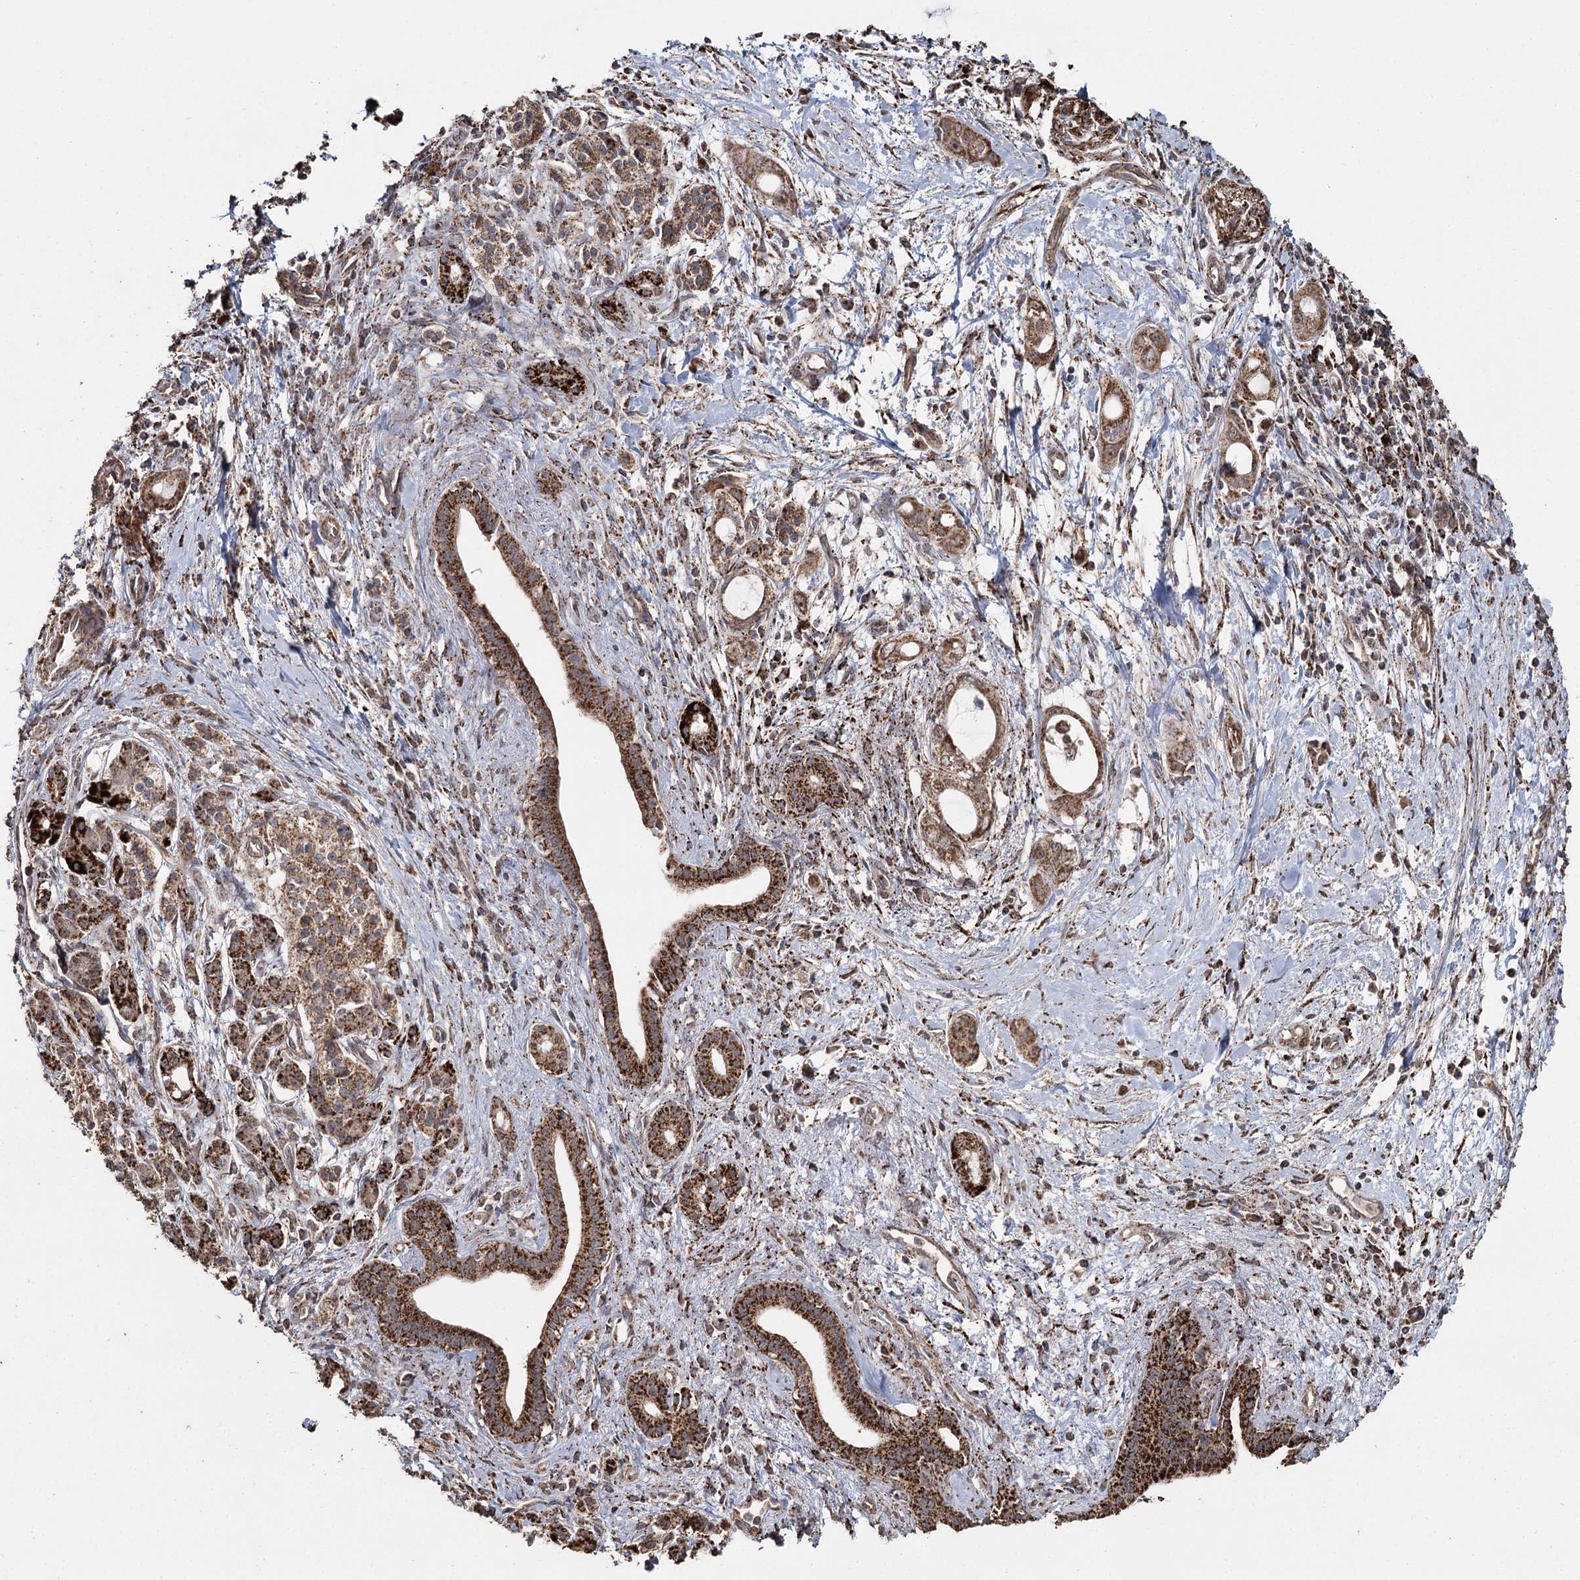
{"staining": {"intensity": "moderate", "quantity": ">75%", "location": "cytoplasmic/membranous"}, "tissue": "pancreatic cancer", "cell_type": "Tumor cells", "image_type": "cancer", "snomed": [{"axis": "morphology", "description": "Adenocarcinoma, NOS"}, {"axis": "topography", "description": "Pancreas"}], "caption": "Immunohistochemical staining of human pancreatic cancer displays medium levels of moderate cytoplasmic/membranous expression in about >75% of tumor cells.", "gene": "SLF2", "patient": {"sex": "male", "age": 72}}